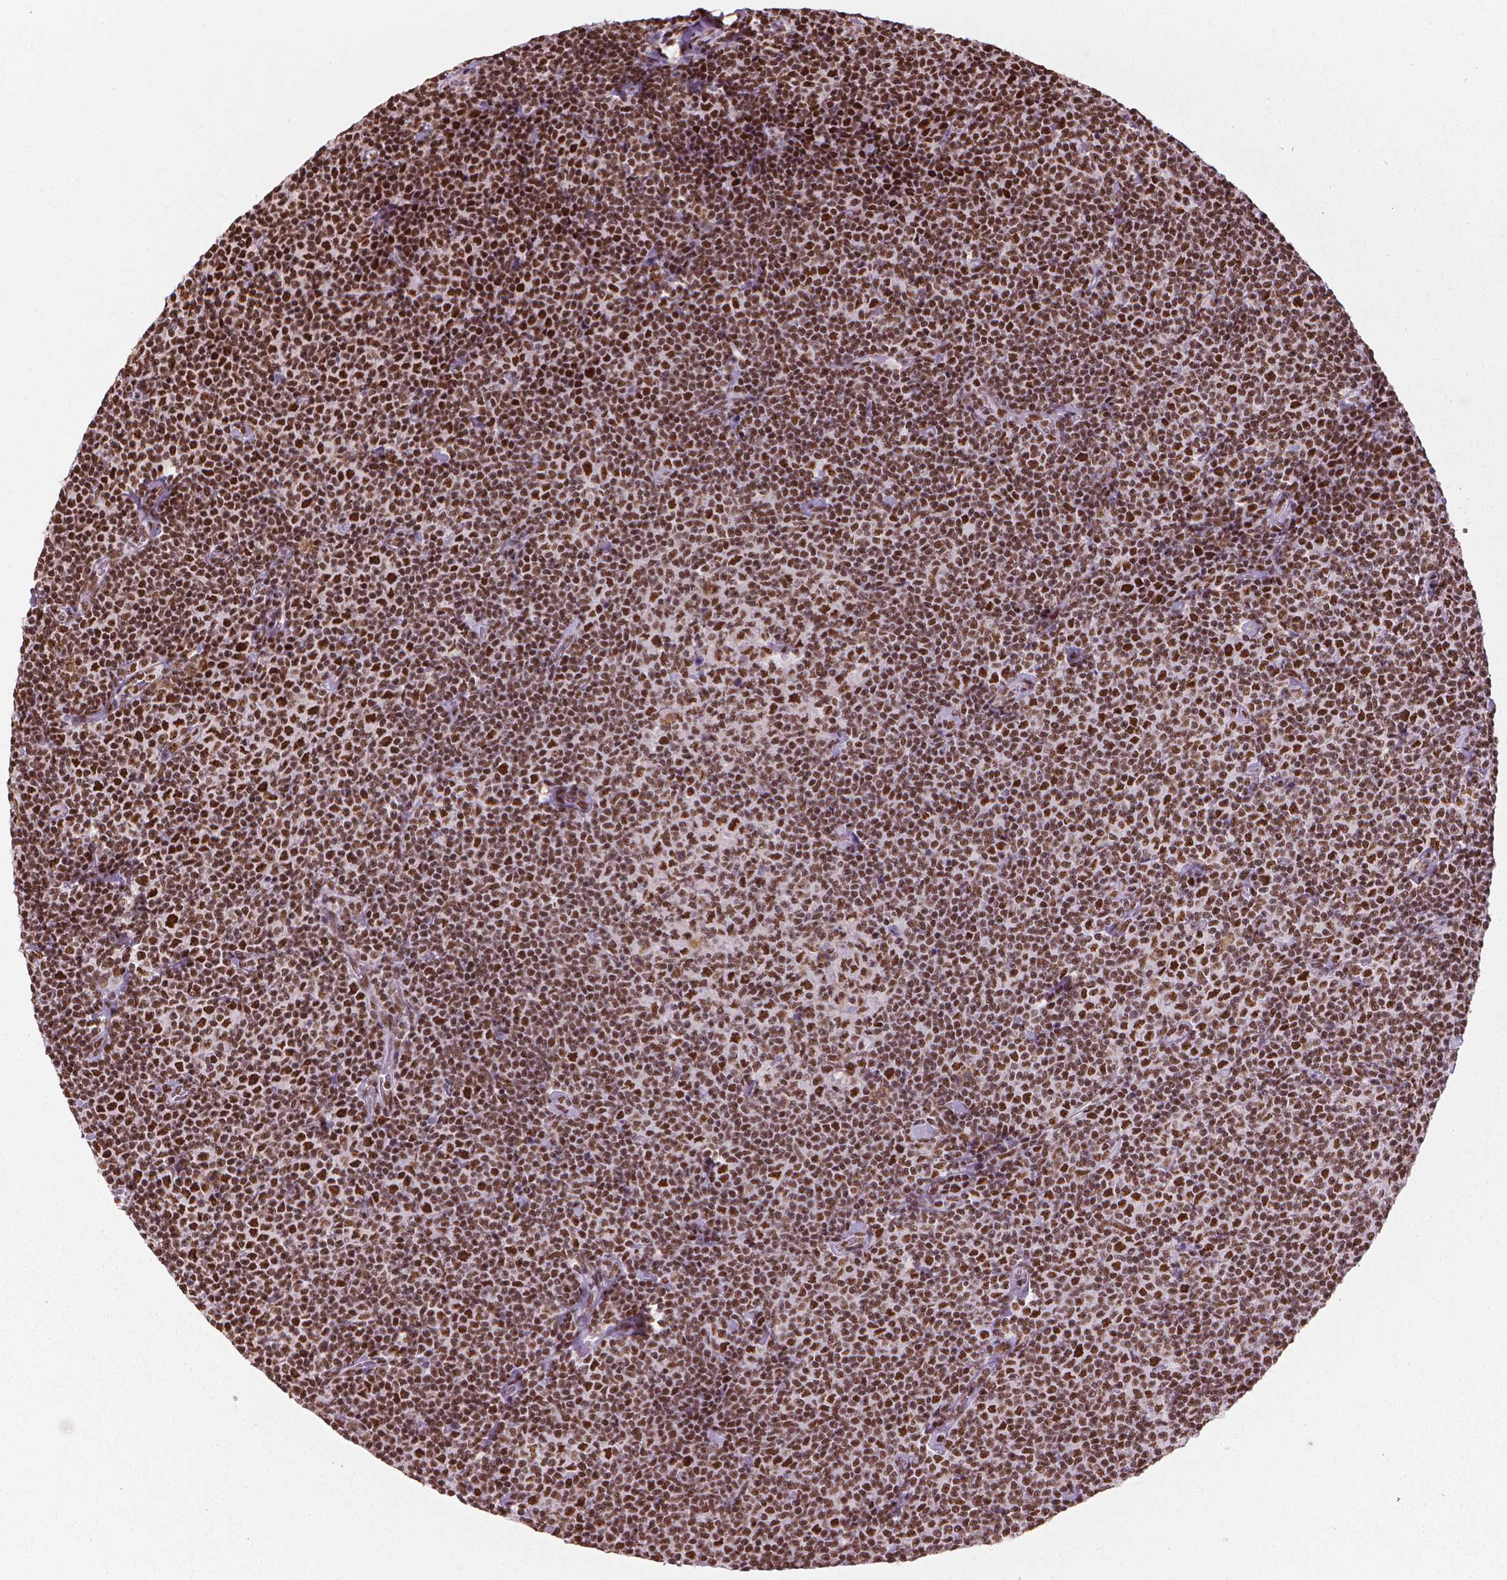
{"staining": {"intensity": "strong", "quantity": ">75%", "location": "nuclear"}, "tissue": "lymphoma", "cell_type": "Tumor cells", "image_type": "cancer", "snomed": [{"axis": "morphology", "description": "Malignant lymphoma, non-Hodgkin's type, Low grade"}, {"axis": "topography", "description": "Lymph node"}], "caption": "IHC staining of lymphoma, which demonstrates high levels of strong nuclear expression in approximately >75% of tumor cells indicating strong nuclear protein staining. The staining was performed using DAB (3,3'-diaminobenzidine) (brown) for protein detection and nuclei were counterstained in hematoxylin (blue).", "gene": "AKAP8", "patient": {"sex": "male", "age": 81}}